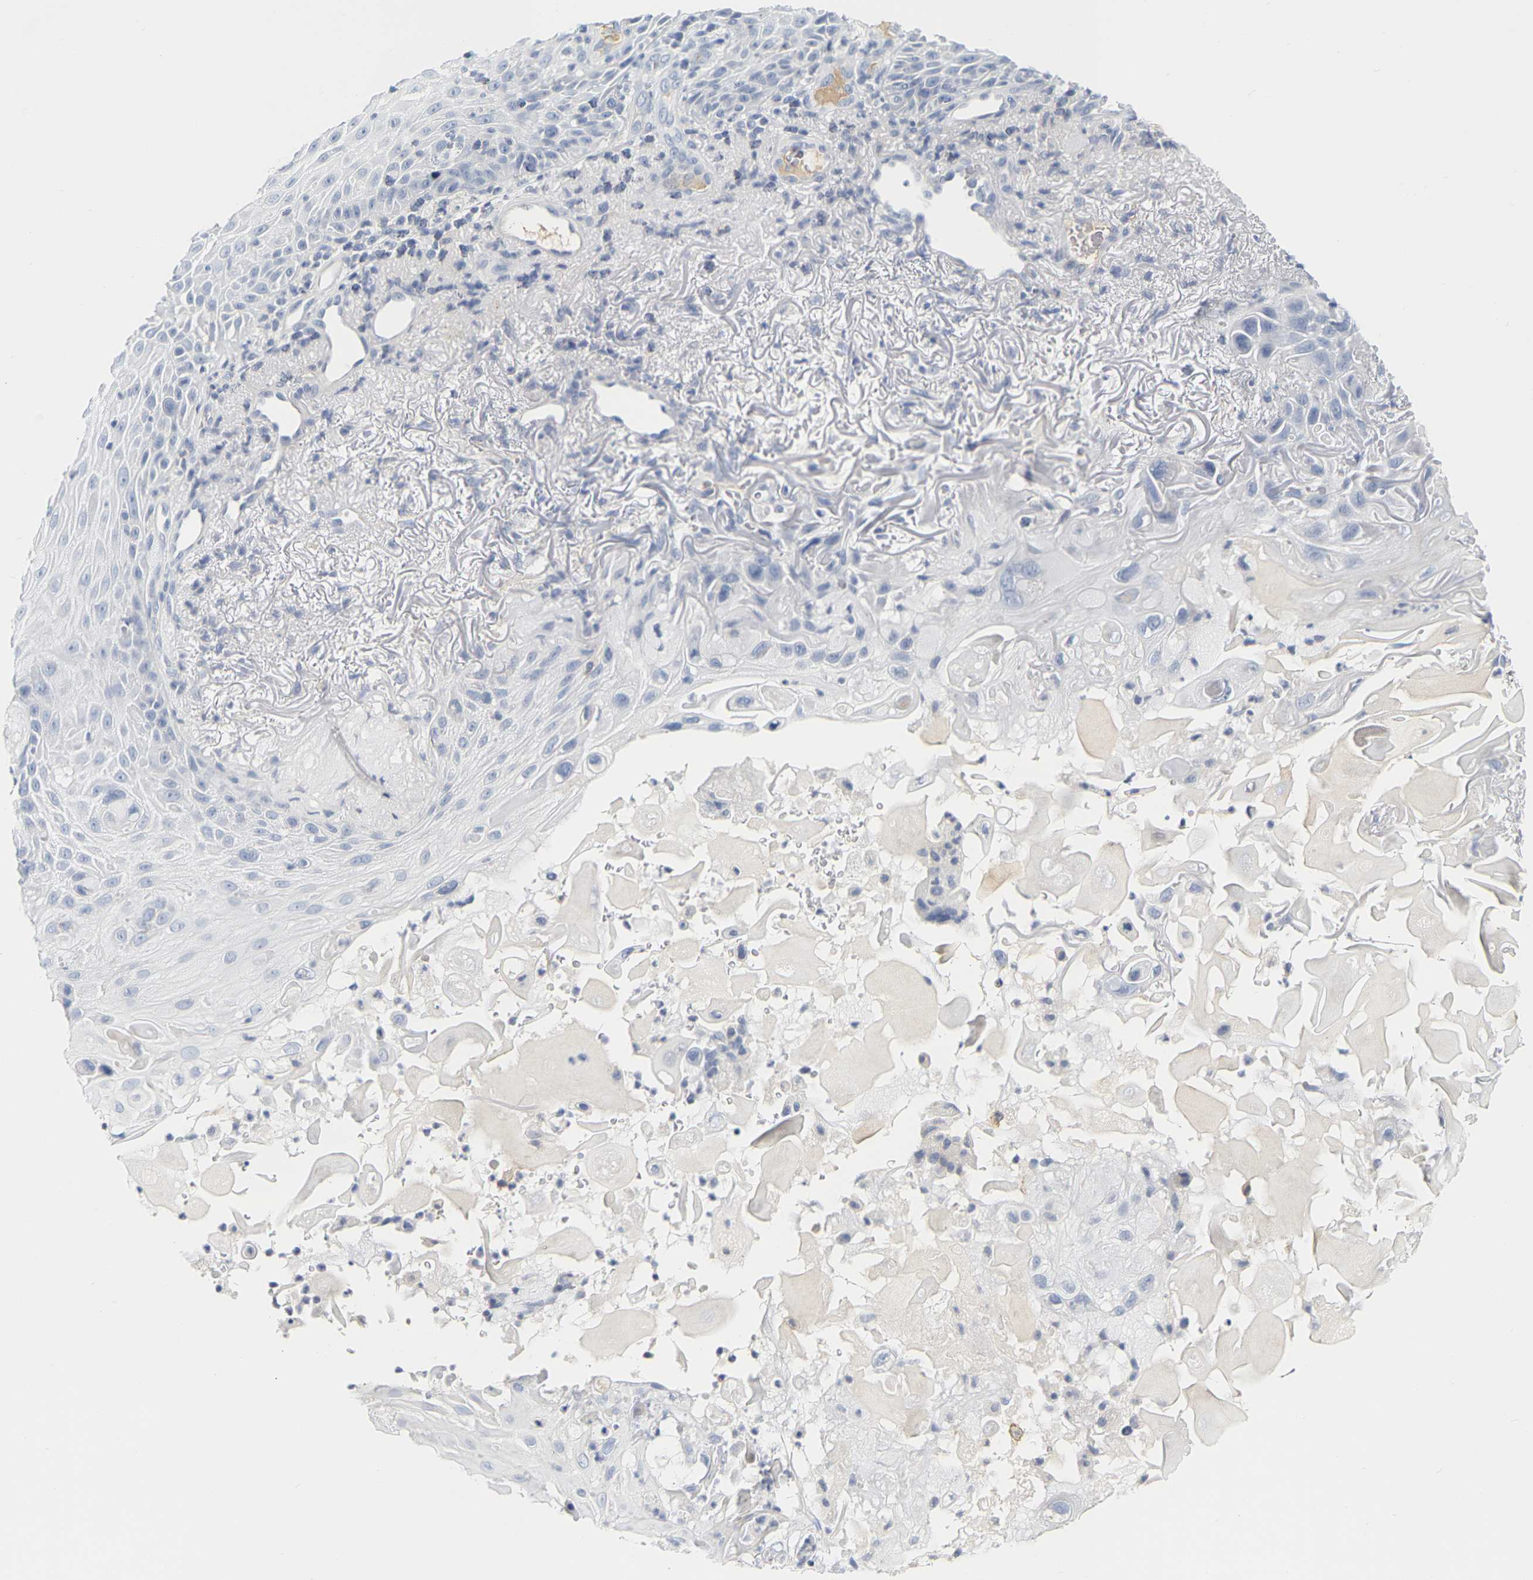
{"staining": {"intensity": "negative", "quantity": "none", "location": "none"}, "tissue": "skin cancer", "cell_type": "Tumor cells", "image_type": "cancer", "snomed": [{"axis": "morphology", "description": "Squamous cell carcinoma, NOS"}, {"axis": "topography", "description": "Skin"}], "caption": "IHC image of neoplastic tissue: skin cancer stained with DAB (3,3'-diaminobenzidine) demonstrates no significant protein staining in tumor cells.", "gene": "GNAS", "patient": {"sex": "female", "age": 77}}